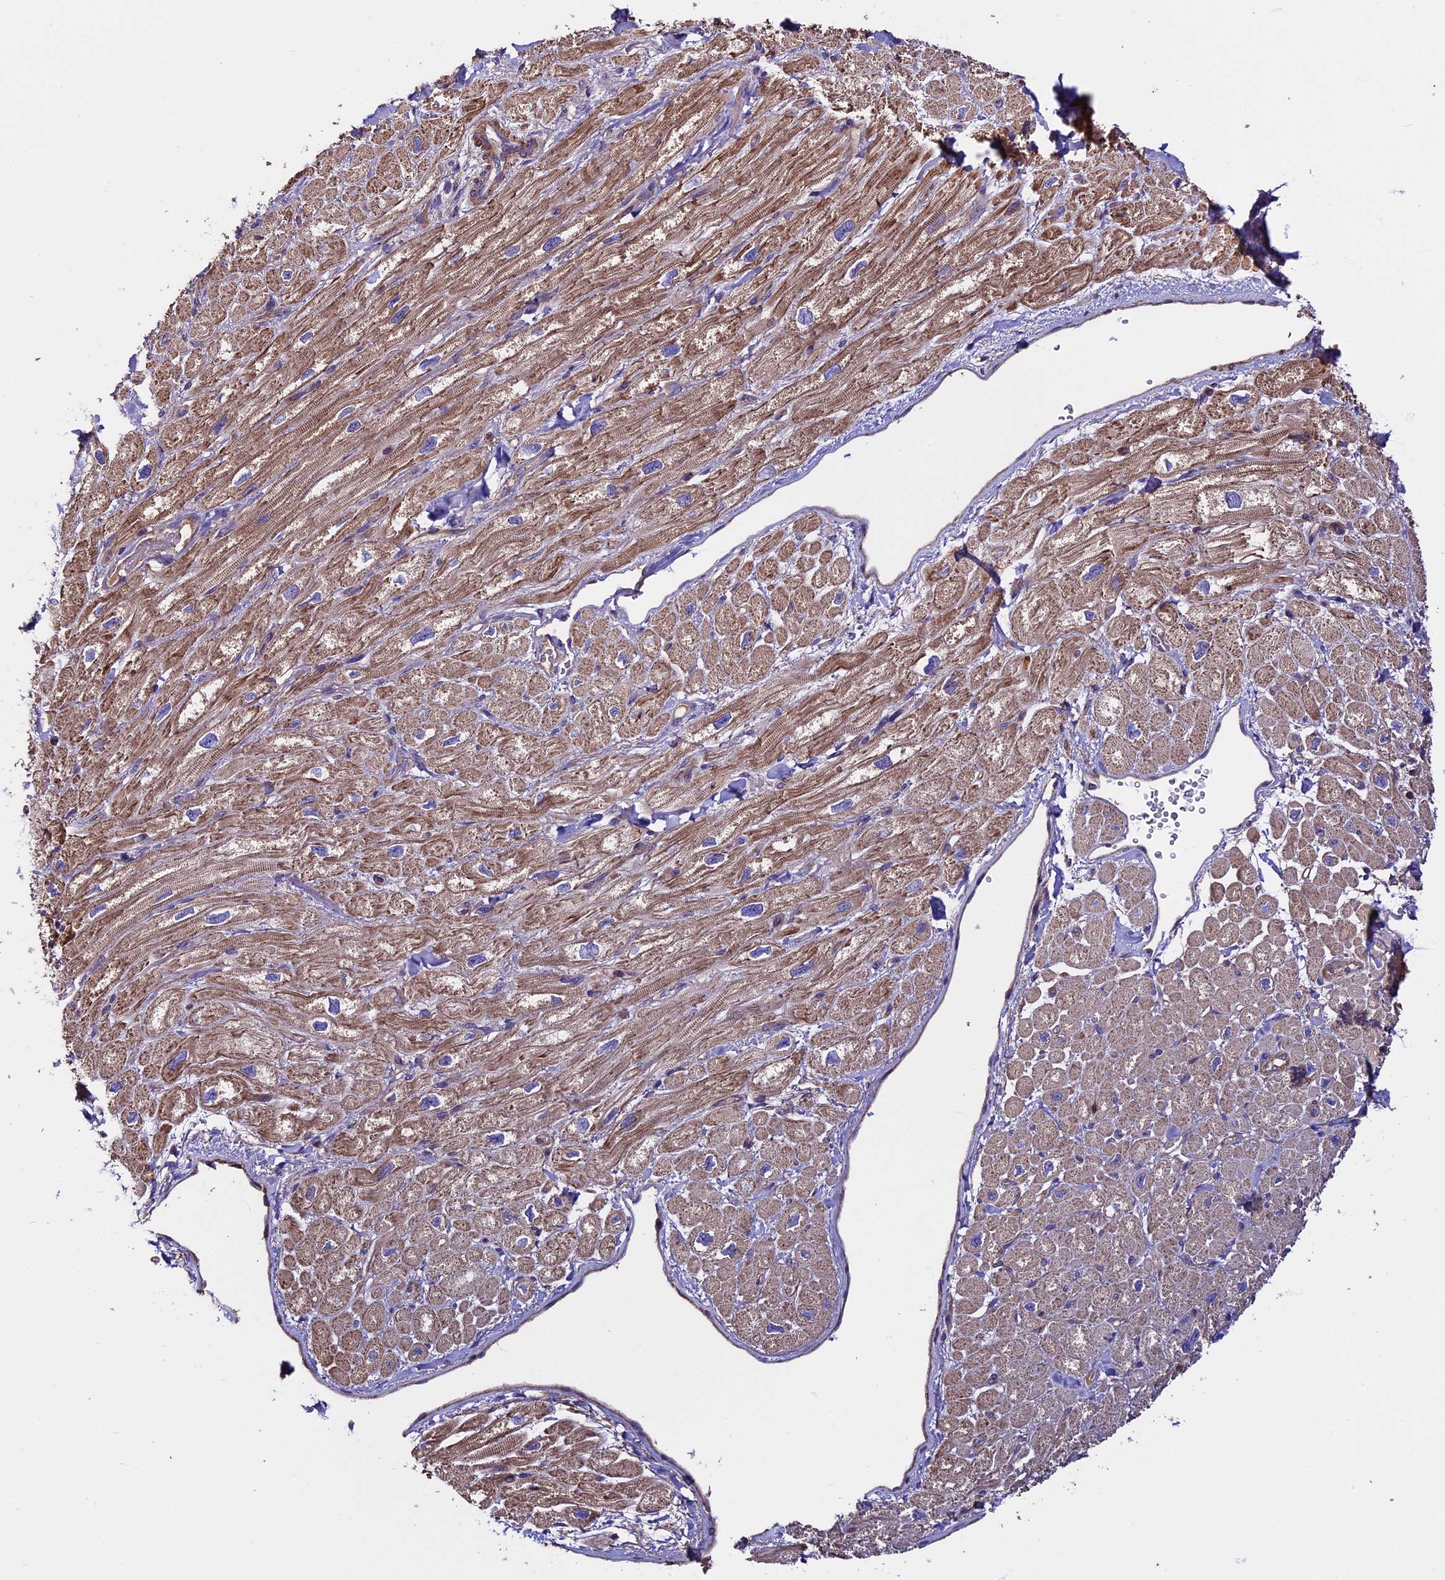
{"staining": {"intensity": "moderate", "quantity": ">75%", "location": "cytoplasmic/membranous"}, "tissue": "heart muscle", "cell_type": "Cardiomyocytes", "image_type": "normal", "snomed": [{"axis": "morphology", "description": "Normal tissue, NOS"}, {"axis": "topography", "description": "Heart"}], "caption": "High-magnification brightfield microscopy of normal heart muscle stained with DAB (brown) and counterstained with hematoxylin (blue). cardiomyocytes exhibit moderate cytoplasmic/membranous staining is seen in about>75% of cells. The staining was performed using DAB, with brown indicating positive protein expression. Nuclei are stained blue with hematoxylin.", "gene": "EVA1B", "patient": {"sex": "male", "age": 65}}